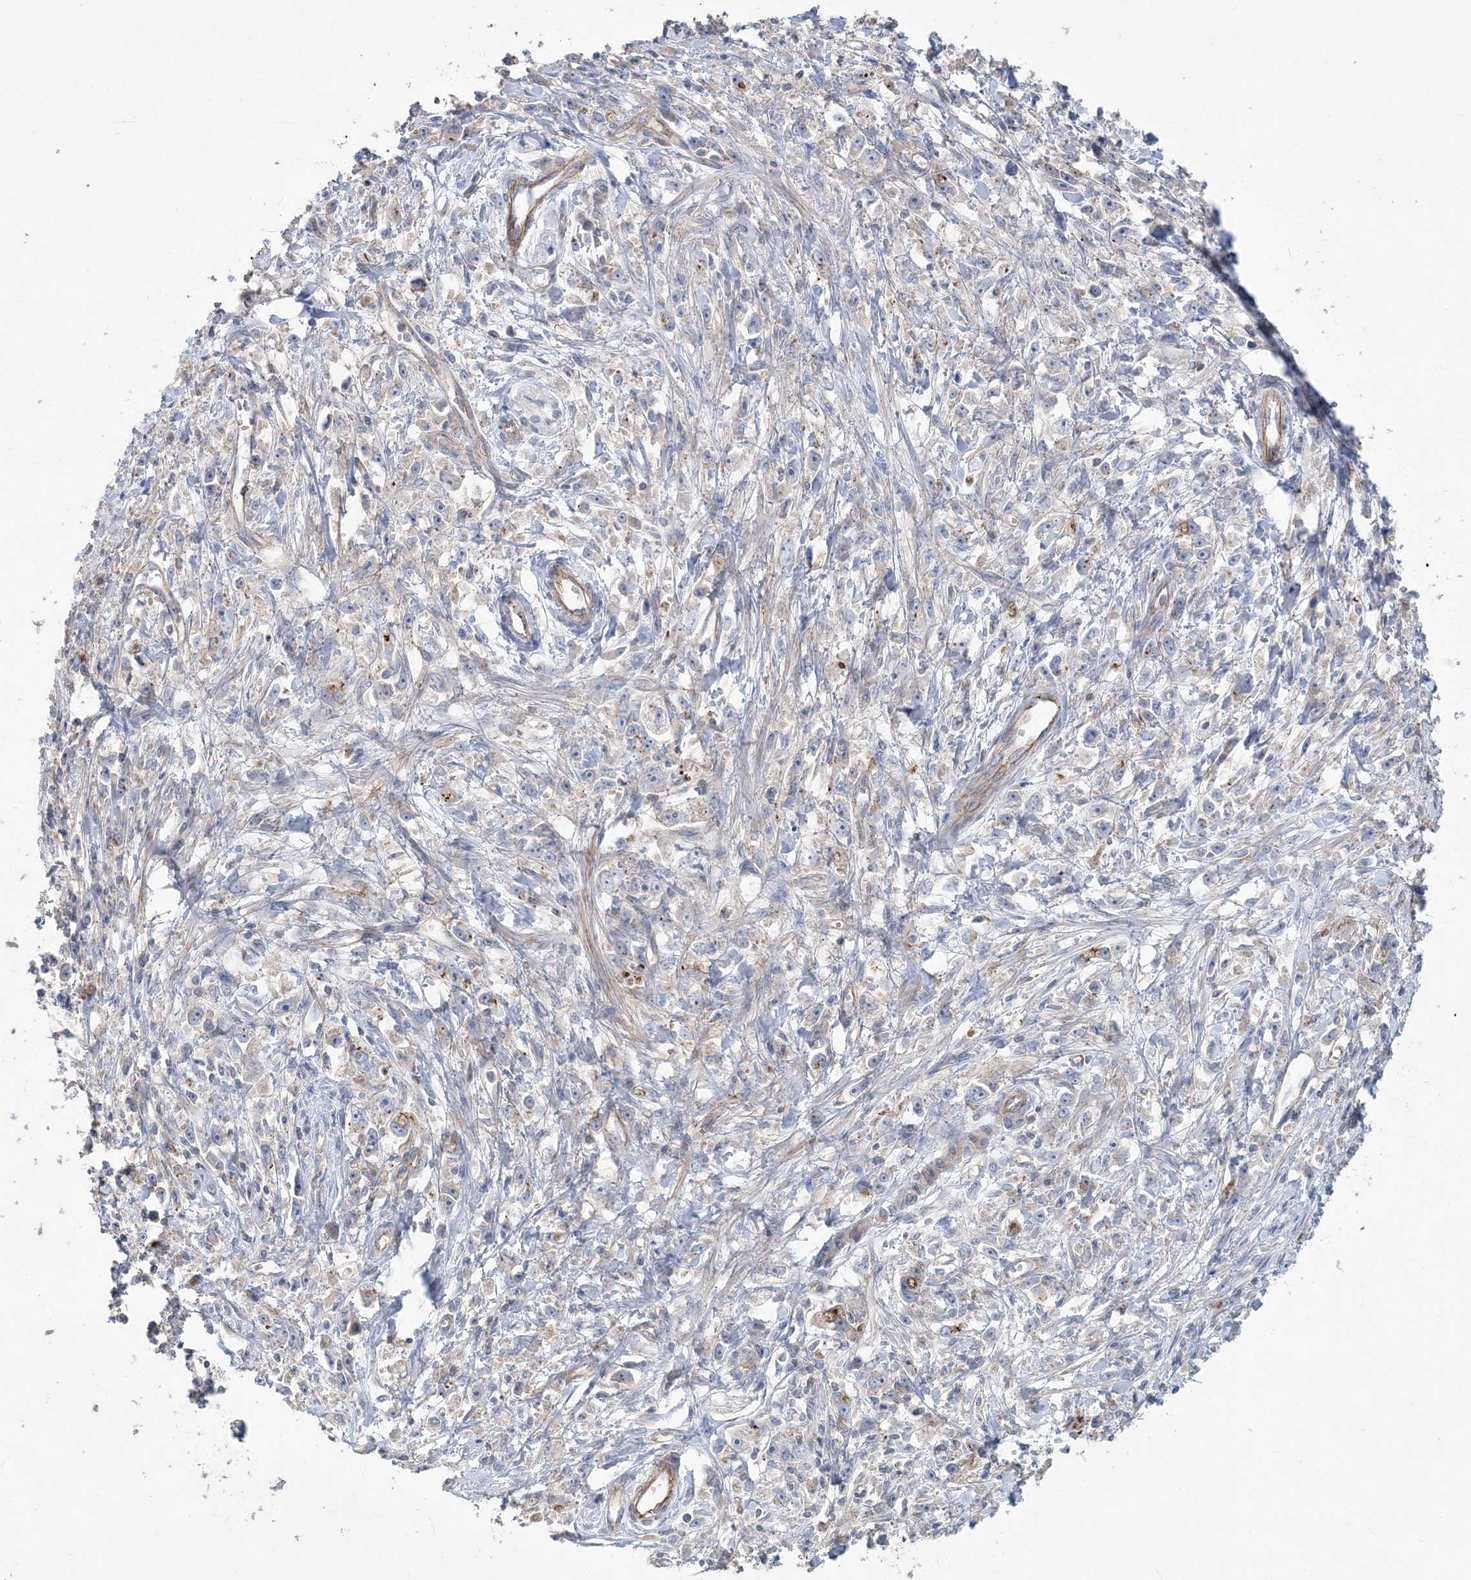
{"staining": {"intensity": "negative", "quantity": "none", "location": "none"}, "tissue": "stomach cancer", "cell_type": "Tumor cells", "image_type": "cancer", "snomed": [{"axis": "morphology", "description": "Adenocarcinoma, NOS"}, {"axis": "topography", "description": "Stomach"}], "caption": "Photomicrograph shows no protein expression in tumor cells of stomach cancer (adenocarcinoma) tissue.", "gene": "PIGC", "patient": {"sex": "female", "age": 59}}